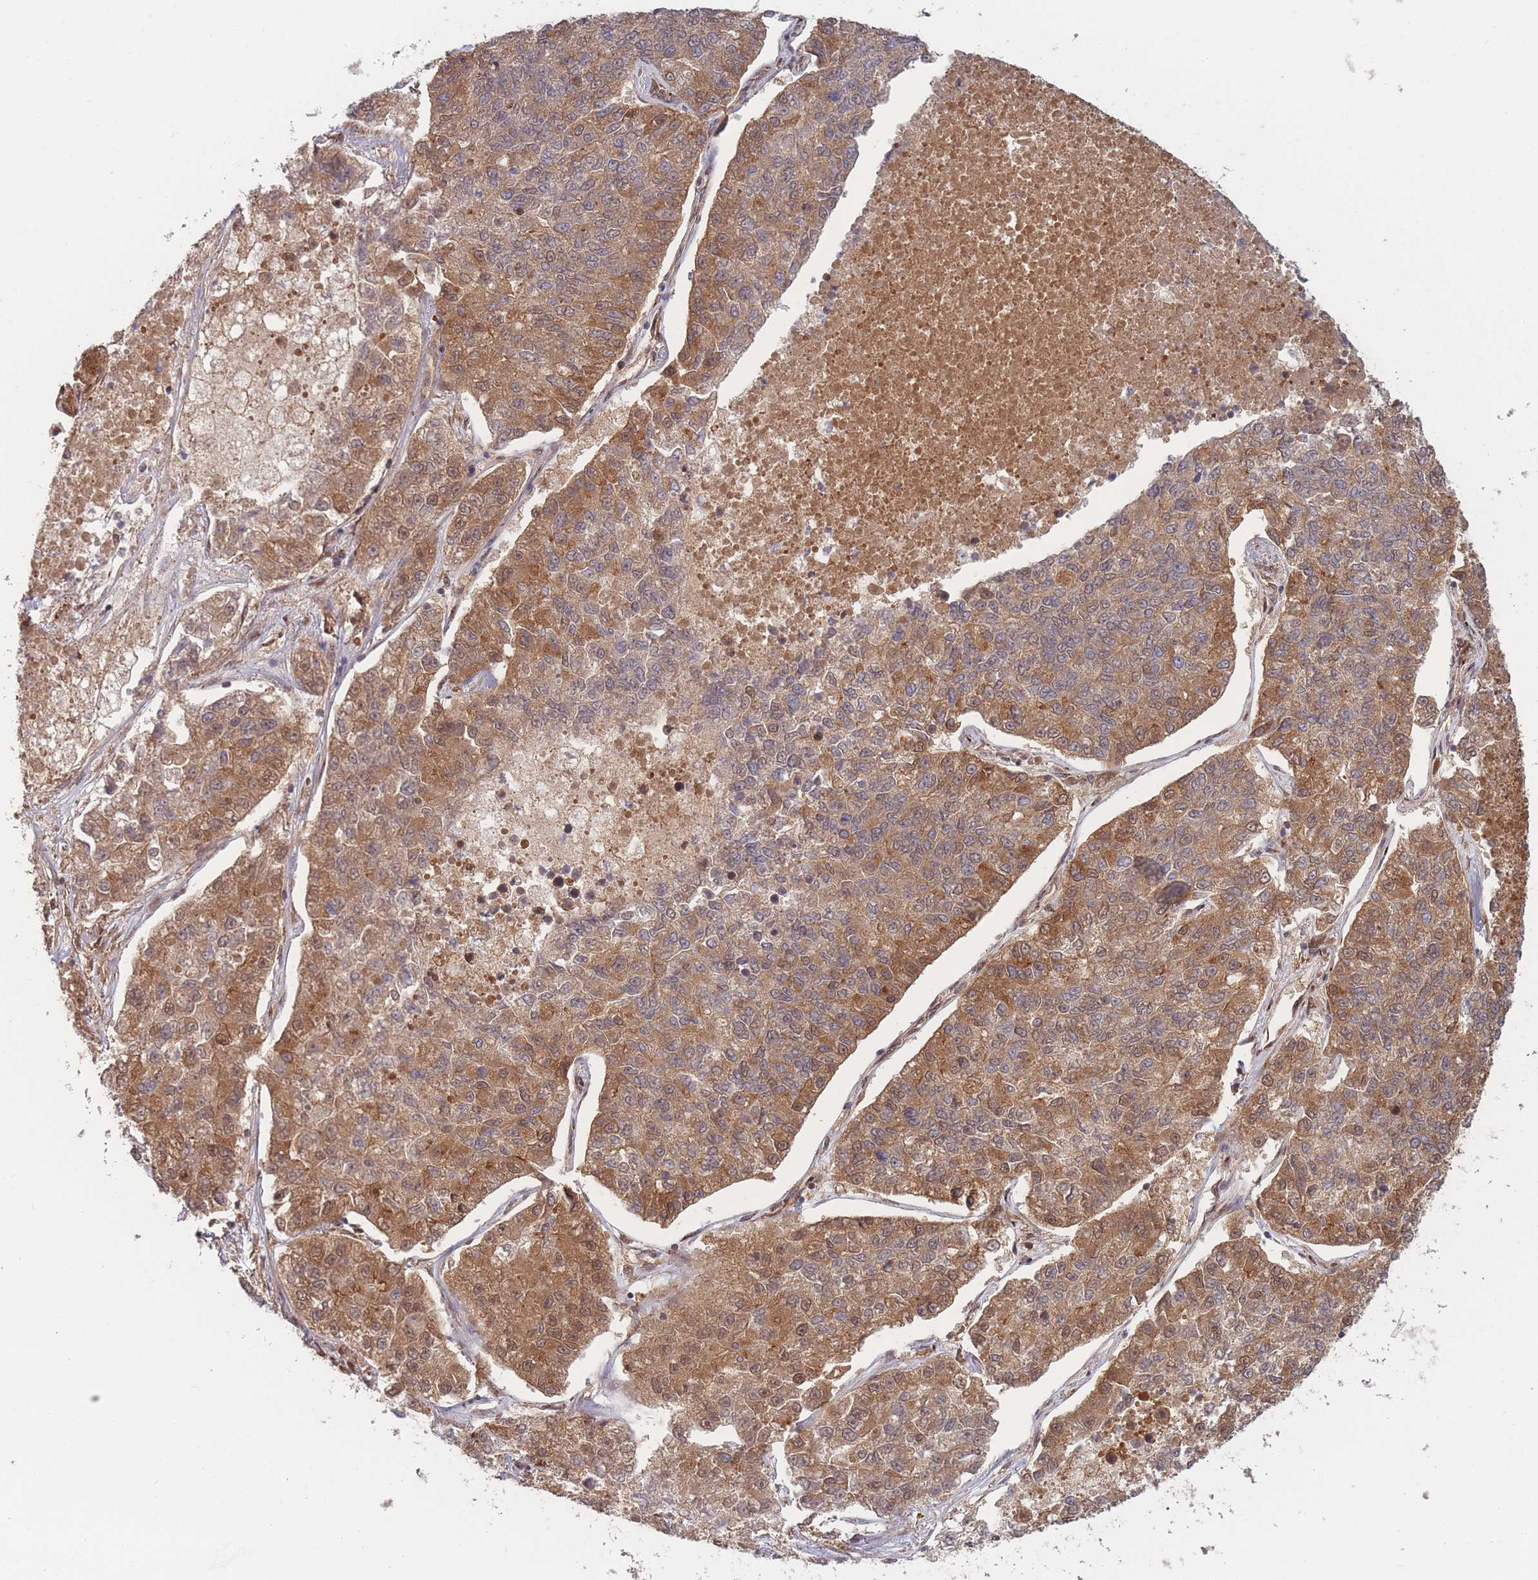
{"staining": {"intensity": "moderate", "quantity": ">75%", "location": "cytoplasmic/membranous"}, "tissue": "lung cancer", "cell_type": "Tumor cells", "image_type": "cancer", "snomed": [{"axis": "morphology", "description": "Adenocarcinoma, NOS"}, {"axis": "topography", "description": "Lung"}], "caption": "The image reveals immunohistochemical staining of lung cancer (adenocarcinoma). There is moderate cytoplasmic/membranous staining is present in about >75% of tumor cells. The protein is stained brown, and the nuclei are stained in blue (DAB (3,3'-diaminobenzidine) IHC with brightfield microscopy, high magnification).", "gene": "PODXL2", "patient": {"sex": "male", "age": 49}}